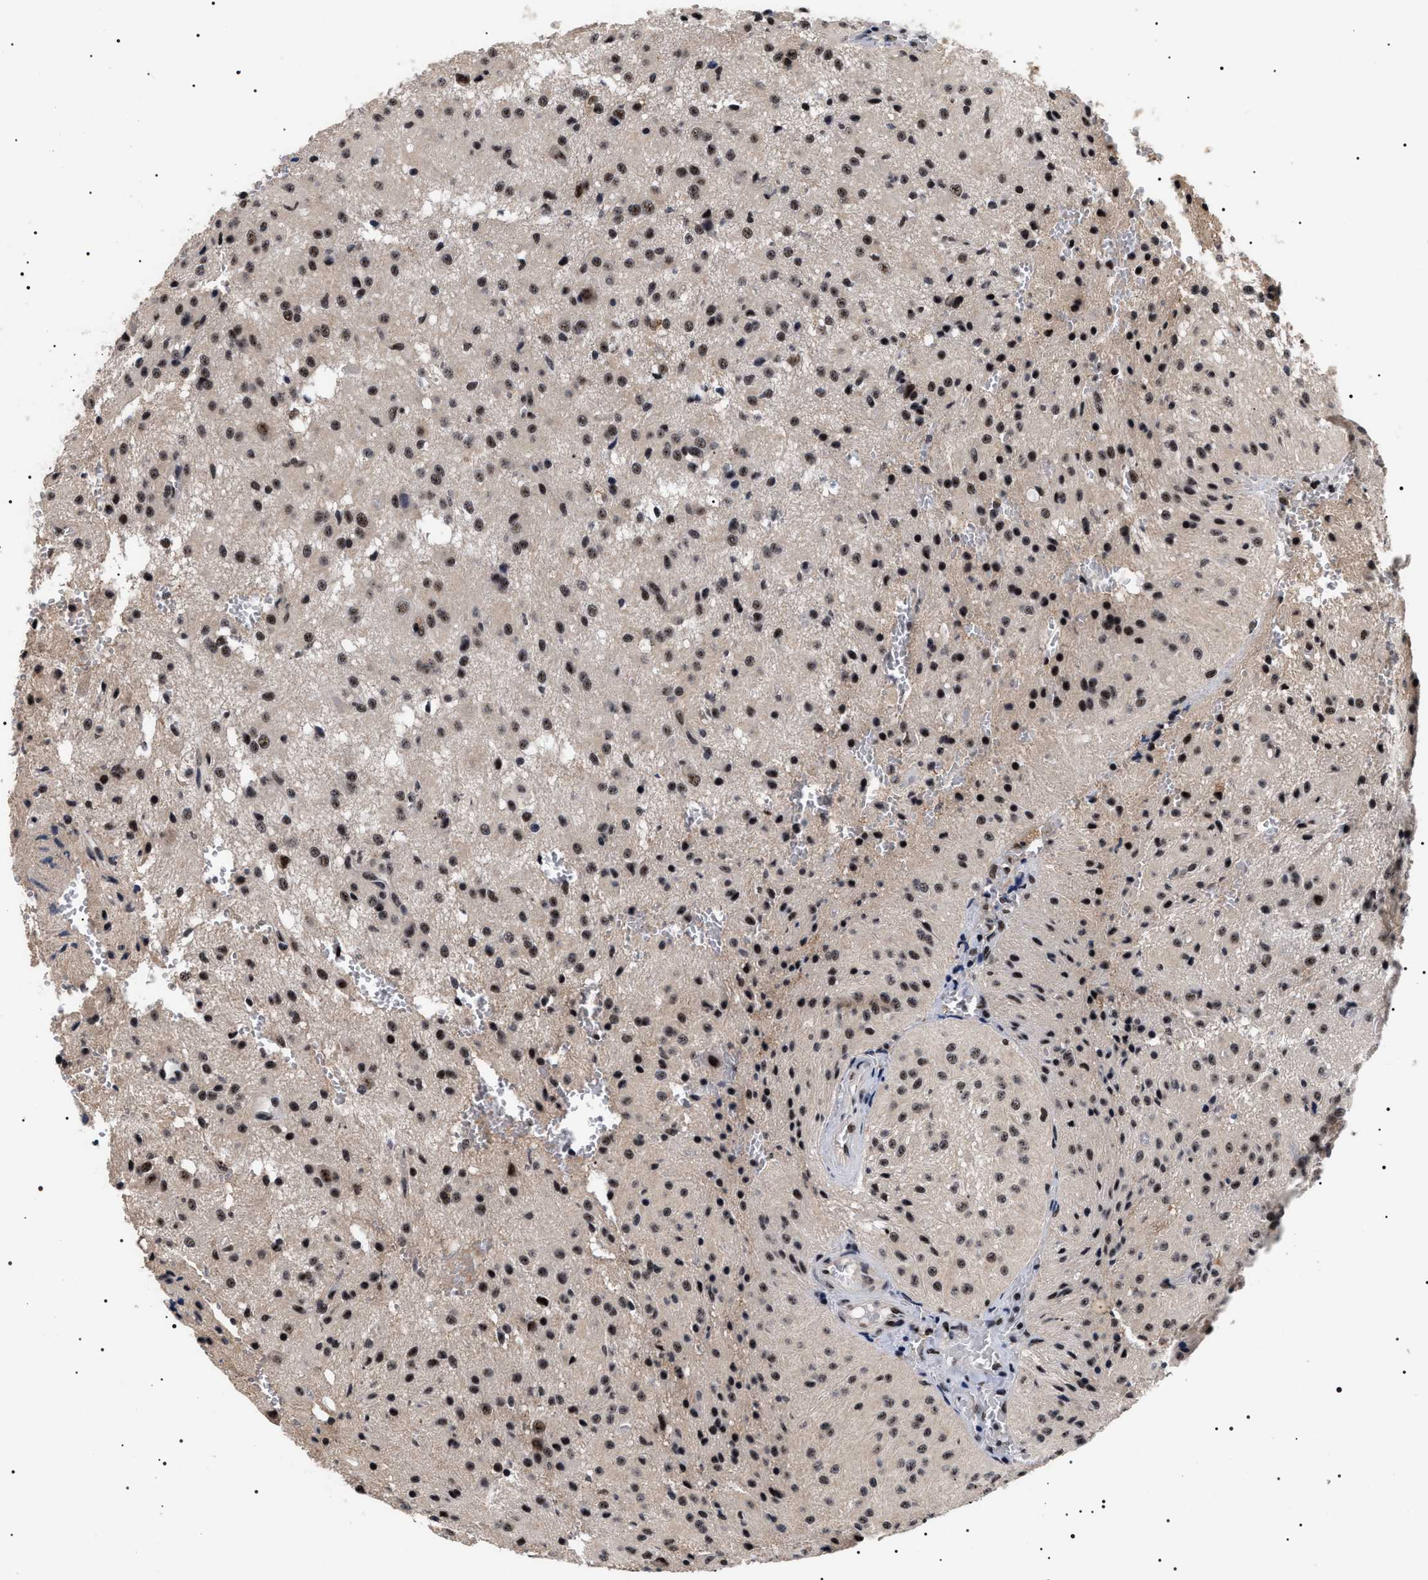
{"staining": {"intensity": "strong", "quantity": ">75%", "location": "nuclear"}, "tissue": "glioma", "cell_type": "Tumor cells", "image_type": "cancer", "snomed": [{"axis": "morphology", "description": "Glioma, malignant, High grade"}, {"axis": "topography", "description": "Brain"}], "caption": "IHC (DAB (3,3'-diaminobenzidine)) staining of high-grade glioma (malignant) shows strong nuclear protein staining in about >75% of tumor cells.", "gene": "CAAP1", "patient": {"sex": "female", "age": 59}}